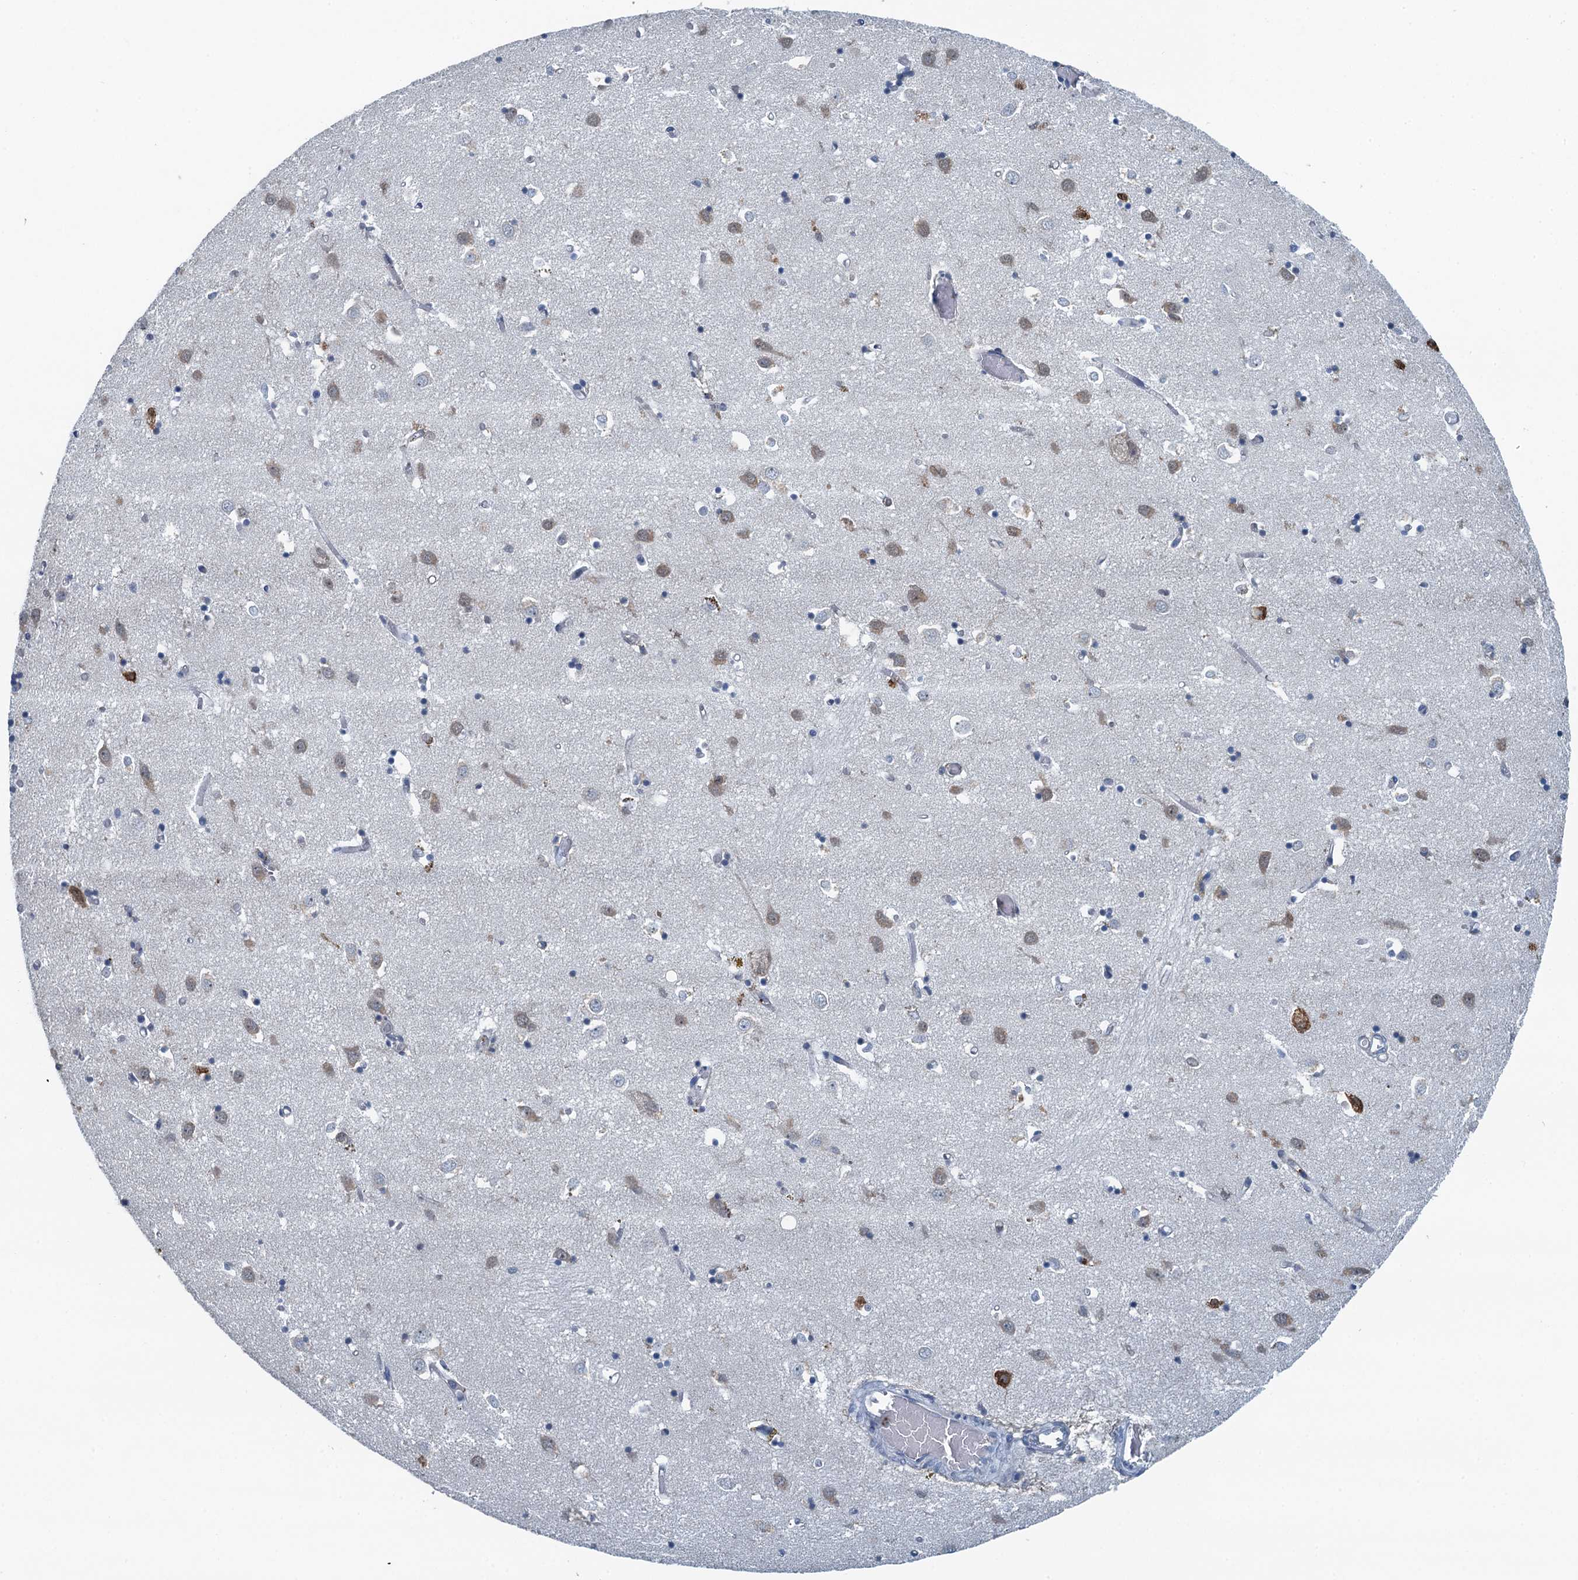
{"staining": {"intensity": "strong", "quantity": "<25%", "location": "cytoplasmic/membranous"}, "tissue": "caudate", "cell_type": "Glial cells", "image_type": "normal", "snomed": [{"axis": "morphology", "description": "Normal tissue, NOS"}, {"axis": "topography", "description": "Lateral ventricle wall"}], "caption": "Protein staining displays strong cytoplasmic/membranous expression in approximately <25% of glial cells in normal caudate.", "gene": "LSM14B", "patient": {"sex": "male", "age": 70}}